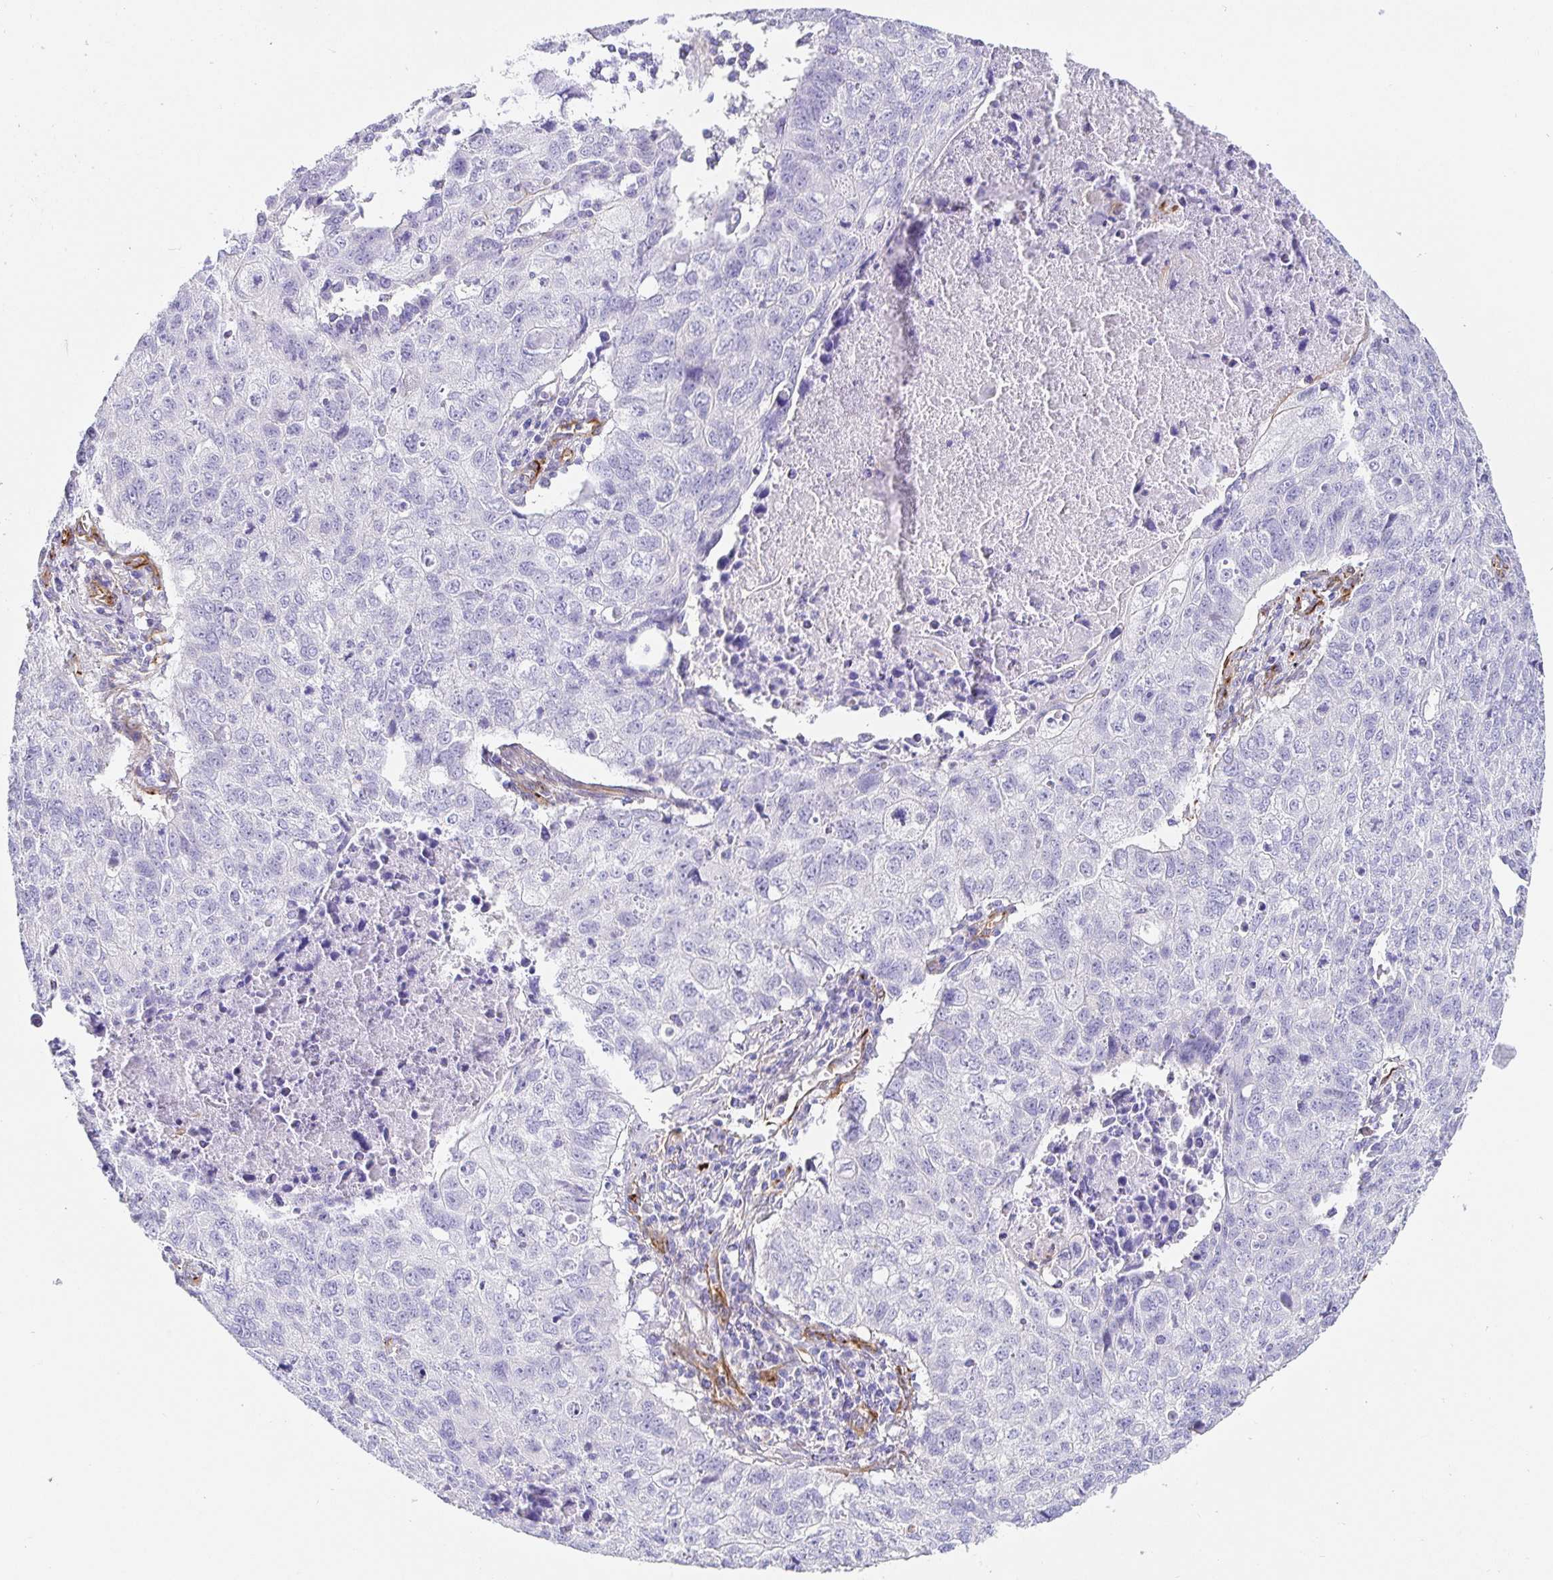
{"staining": {"intensity": "negative", "quantity": "none", "location": "none"}, "tissue": "lung cancer", "cell_type": "Tumor cells", "image_type": "cancer", "snomed": [{"axis": "morphology", "description": "Normal morphology"}, {"axis": "morphology", "description": "Aneuploidy"}, {"axis": "morphology", "description": "Squamous cell carcinoma, NOS"}, {"axis": "topography", "description": "Lymph node"}, {"axis": "topography", "description": "Lung"}], "caption": "Micrograph shows no significant protein staining in tumor cells of squamous cell carcinoma (lung).", "gene": "DOCK1", "patient": {"sex": "female", "age": 76}}